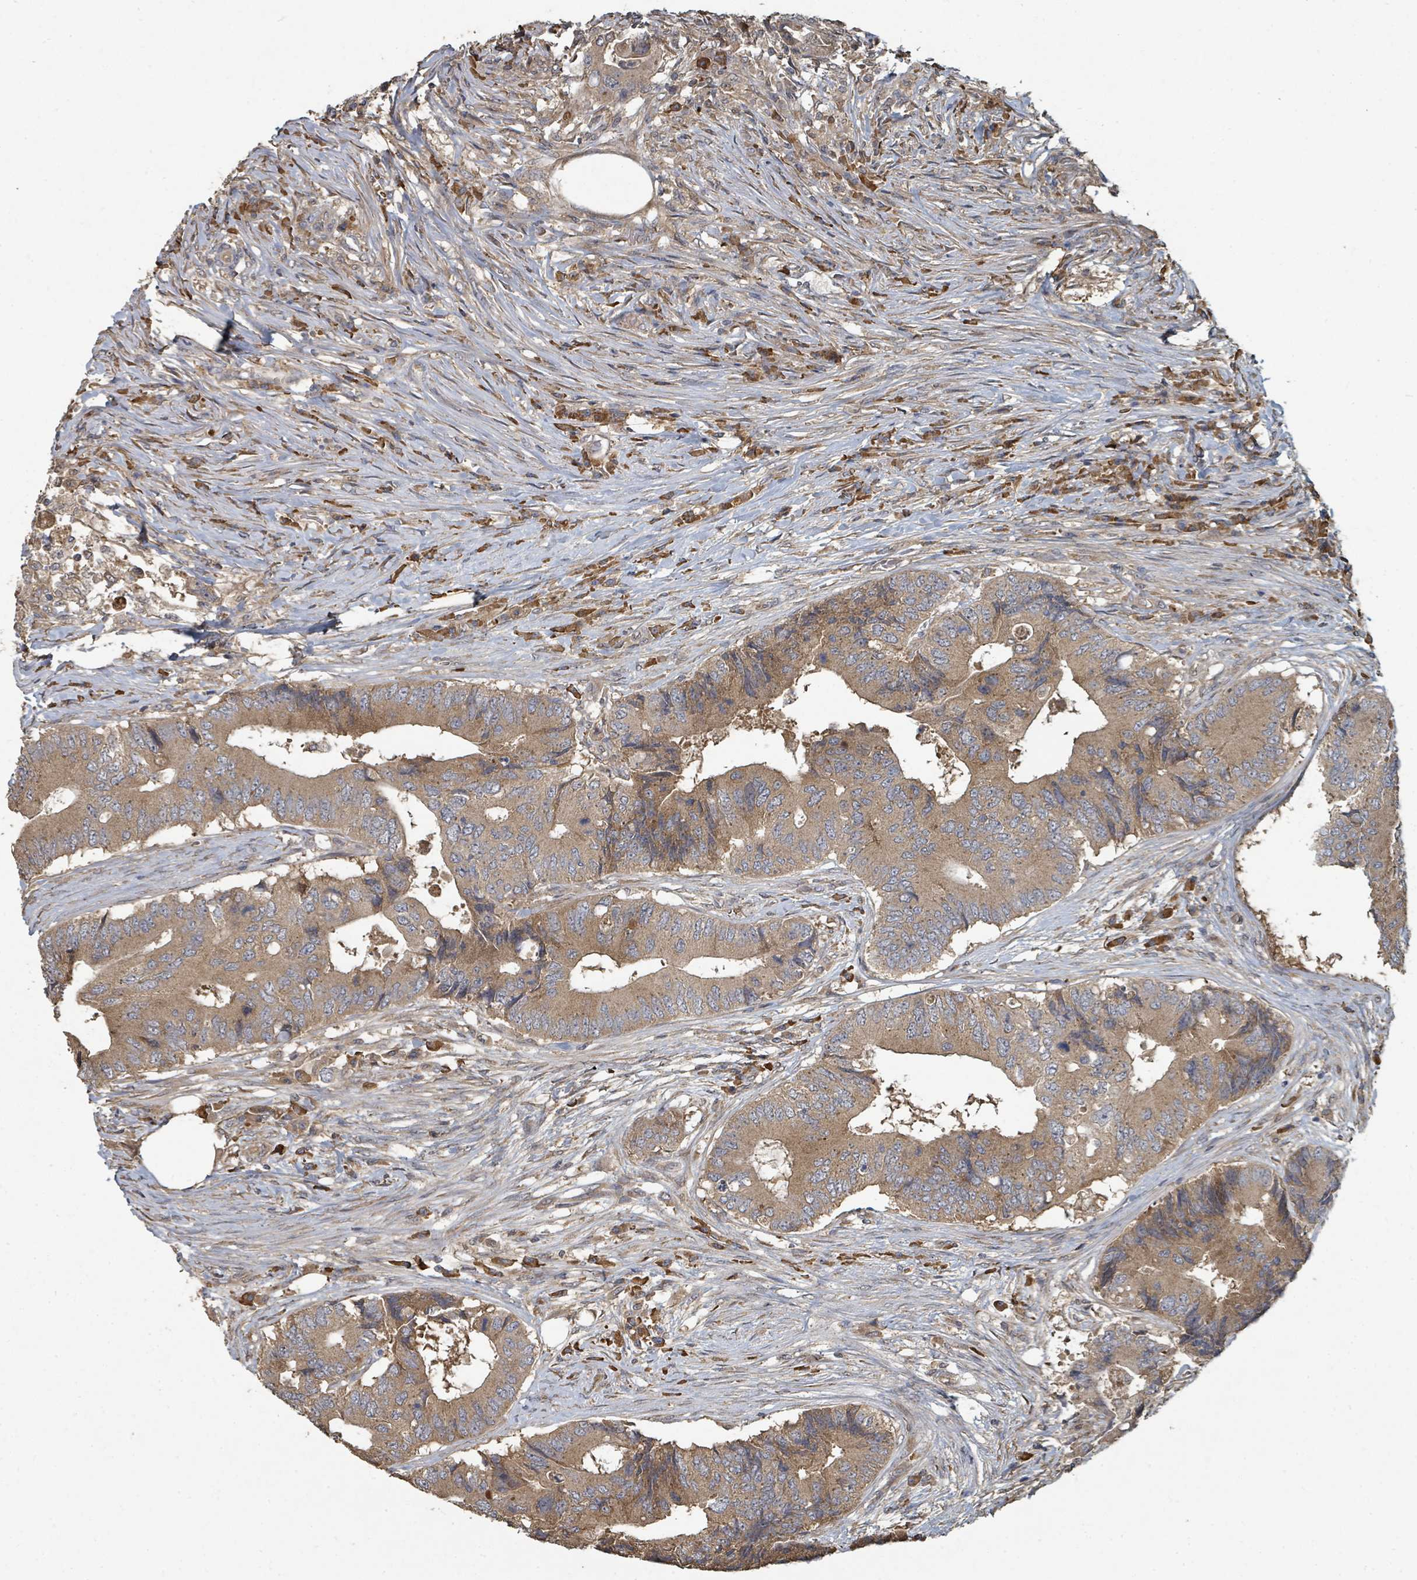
{"staining": {"intensity": "moderate", "quantity": ">75%", "location": "cytoplasmic/membranous"}, "tissue": "colorectal cancer", "cell_type": "Tumor cells", "image_type": "cancer", "snomed": [{"axis": "morphology", "description": "Adenocarcinoma, NOS"}, {"axis": "topography", "description": "Colon"}], "caption": "Human colorectal cancer (adenocarcinoma) stained with a brown dye reveals moderate cytoplasmic/membranous positive staining in about >75% of tumor cells.", "gene": "WDFY1", "patient": {"sex": "male", "age": 71}}